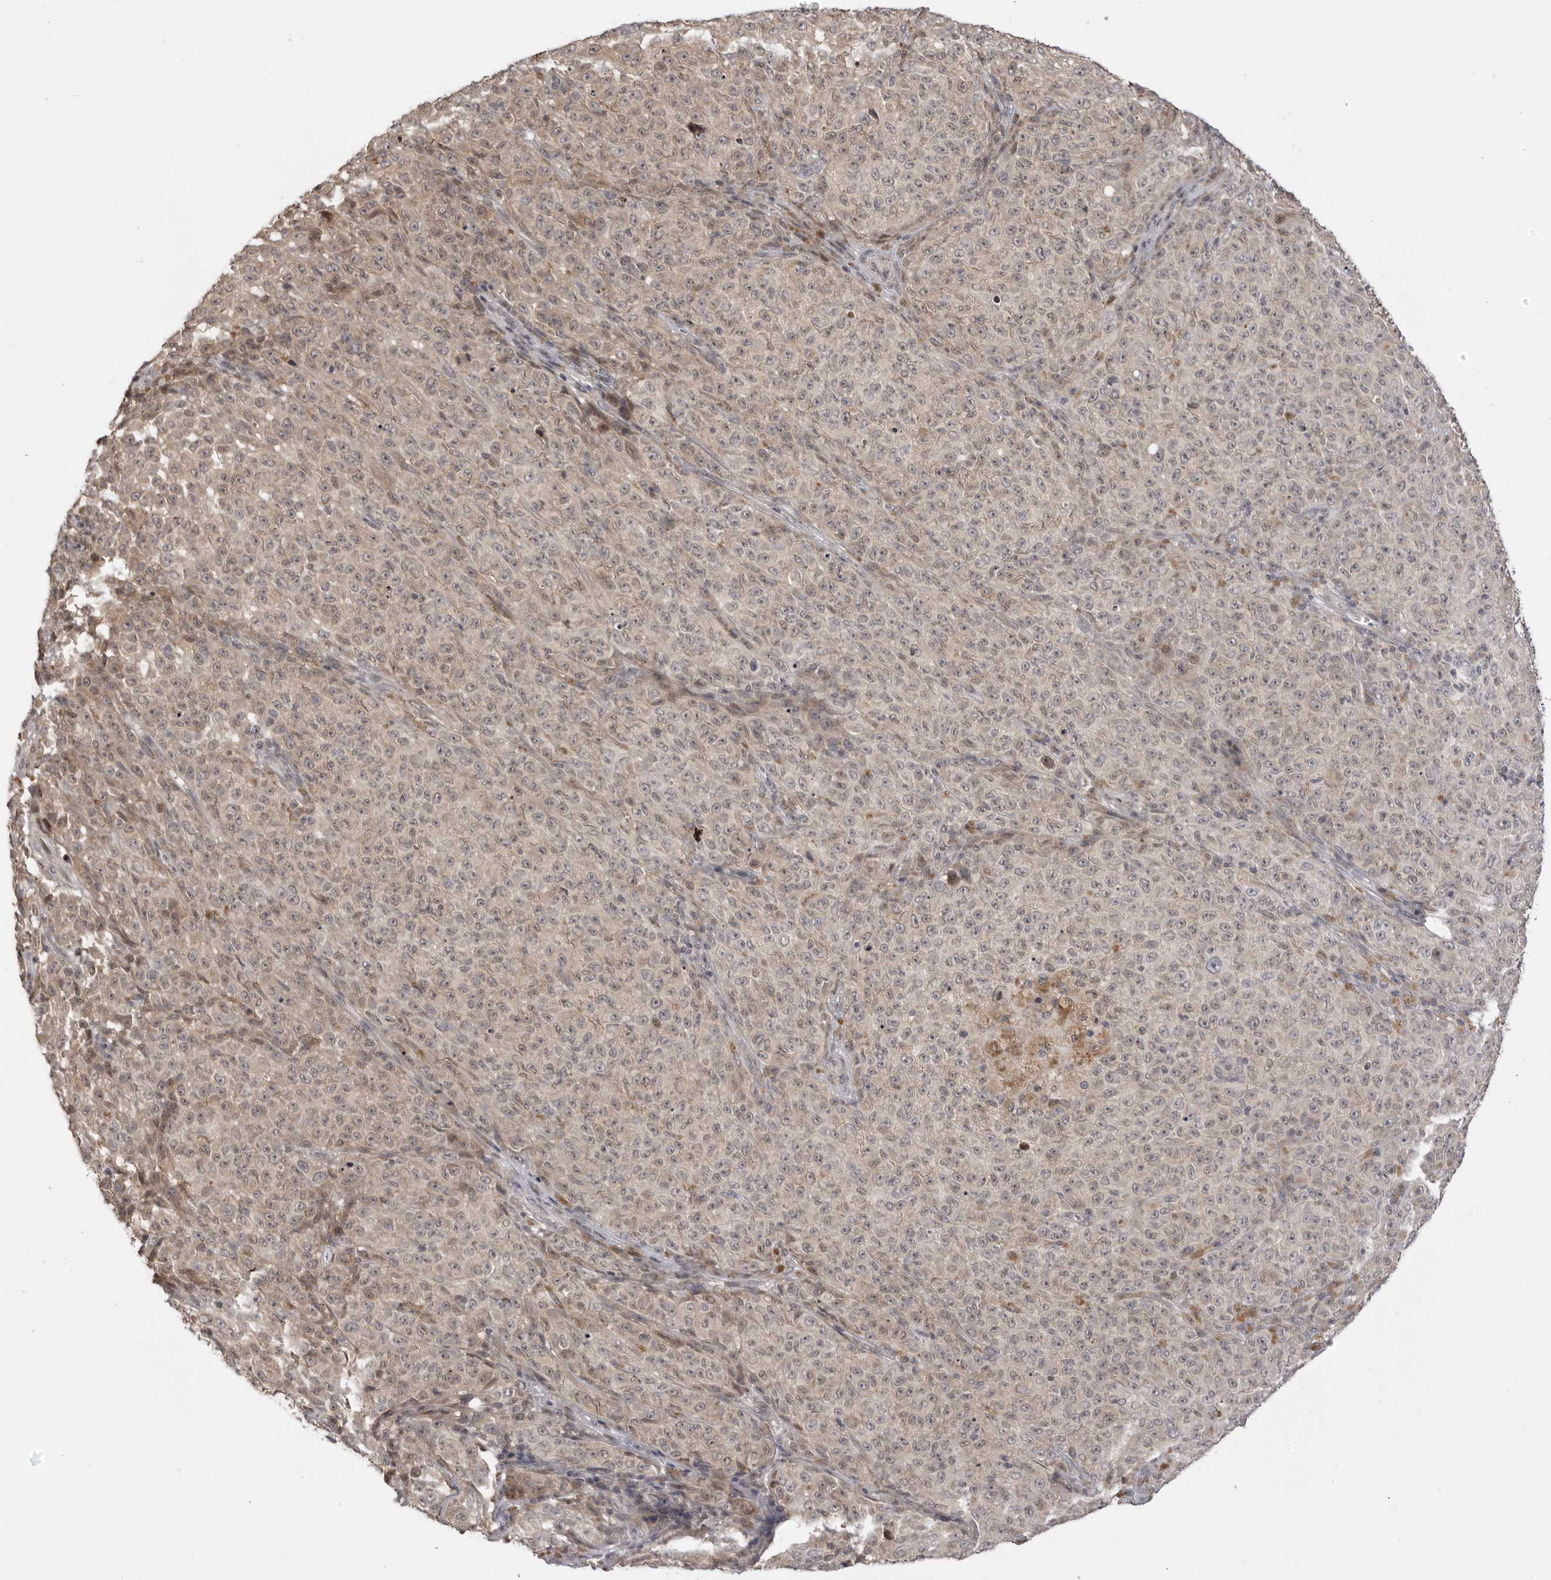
{"staining": {"intensity": "negative", "quantity": "none", "location": "none"}, "tissue": "melanoma", "cell_type": "Tumor cells", "image_type": "cancer", "snomed": [{"axis": "morphology", "description": "Malignant melanoma, NOS"}, {"axis": "topography", "description": "Skin"}], "caption": "A photomicrograph of melanoma stained for a protein demonstrates no brown staining in tumor cells.", "gene": "PTK2B", "patient": {"sex": "female", "age": 82}}